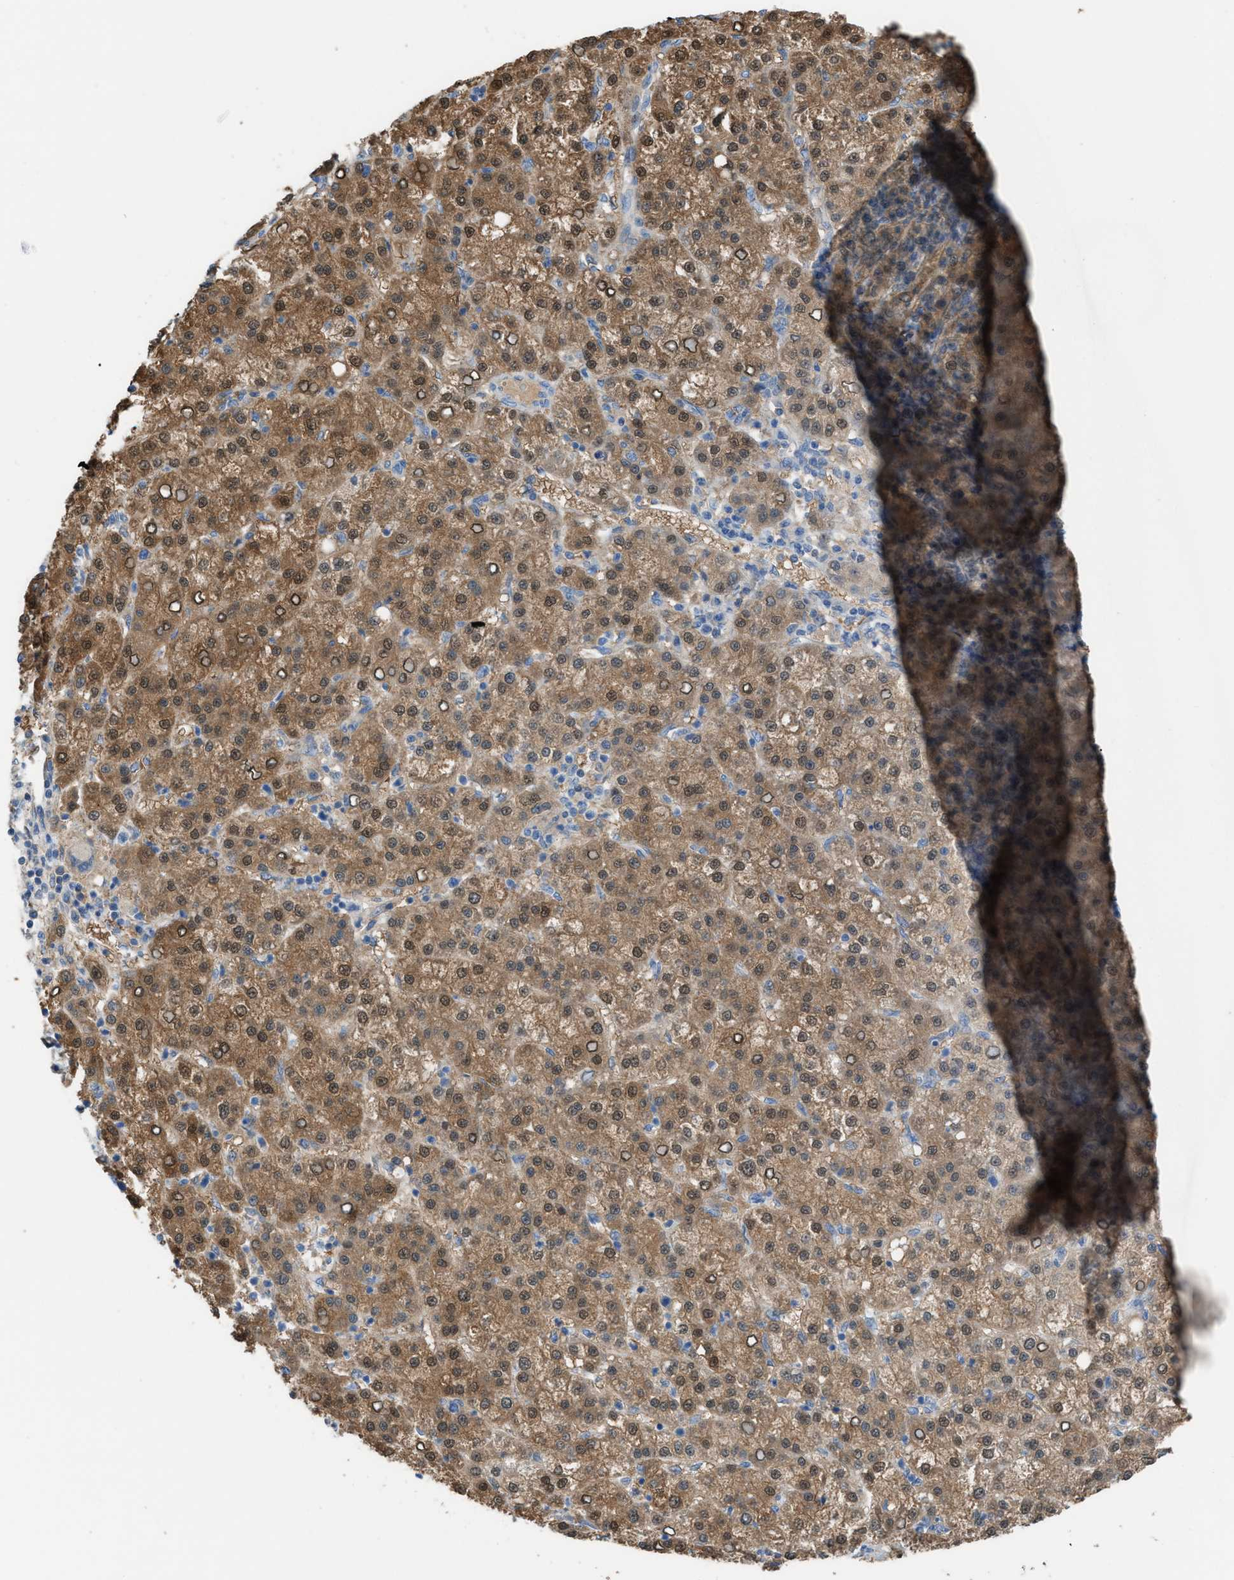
{"staining": {"intensity": "moderate", "quantity": ">75%", "location": "cytoplasmic/membranous,nuclear"}, "tissue": "liver cancer", "cell_type": "Tumor cells", "image_type": "cancer", "snomed": [{"axis": "morphology", "description": "Carcinoma, Hepatocellular, NOS"}, {"axis": "topography", "description": "Liver"}], "caption": "Immunohistochemical staining of liver cancer (hepatocellular carcinoma) displays moderate cytoplasmic/membranous and nuclear protein expression in approximately >75% of tumor cells. Nuclei are stained in blue.", "gene": "NQO2", "patient": {"sex": "female", "age": 58}}